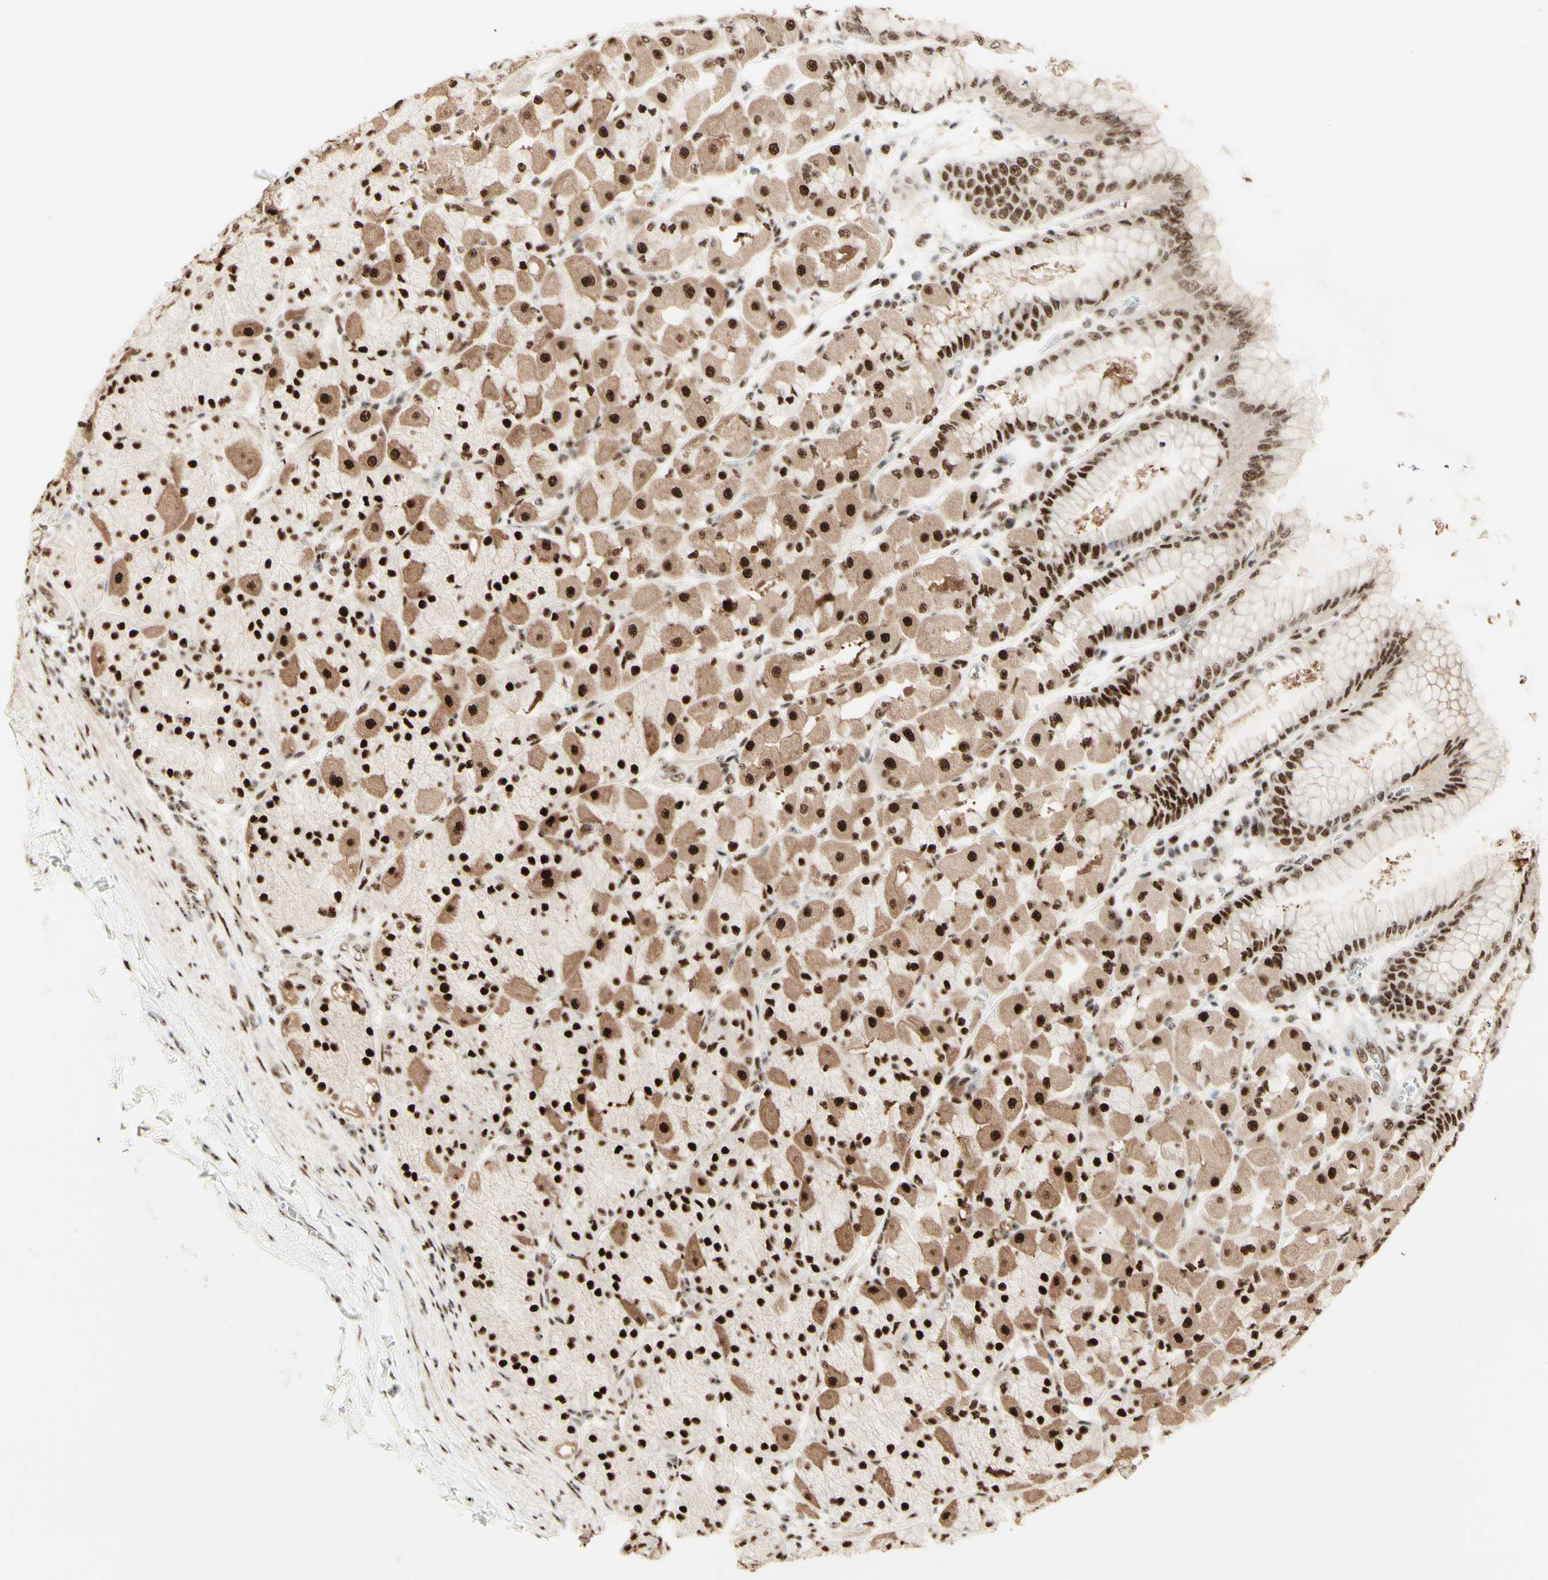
{"staining": {"intensity": "strong", "quantity": ">75%", "location": "cytoplasmic/membranous,nuclear"}, "tissue": "stomach", "cell_type": "Glandular cells", "image_type": "normal", "snomed": [{"axis": "morphology", "description": "Normal tissue, NOS"}, {"axis": "topography", "description": "Stomach, upper"}], "caption": "Brown immunohistochemical staining in unremarkable stomach demonstrates strong cytoplasmic/membranous,nuclear staining in about >75% of glandular cells.", "gene": "DHX9", "patient": {"sex": "female", "age": 56}}